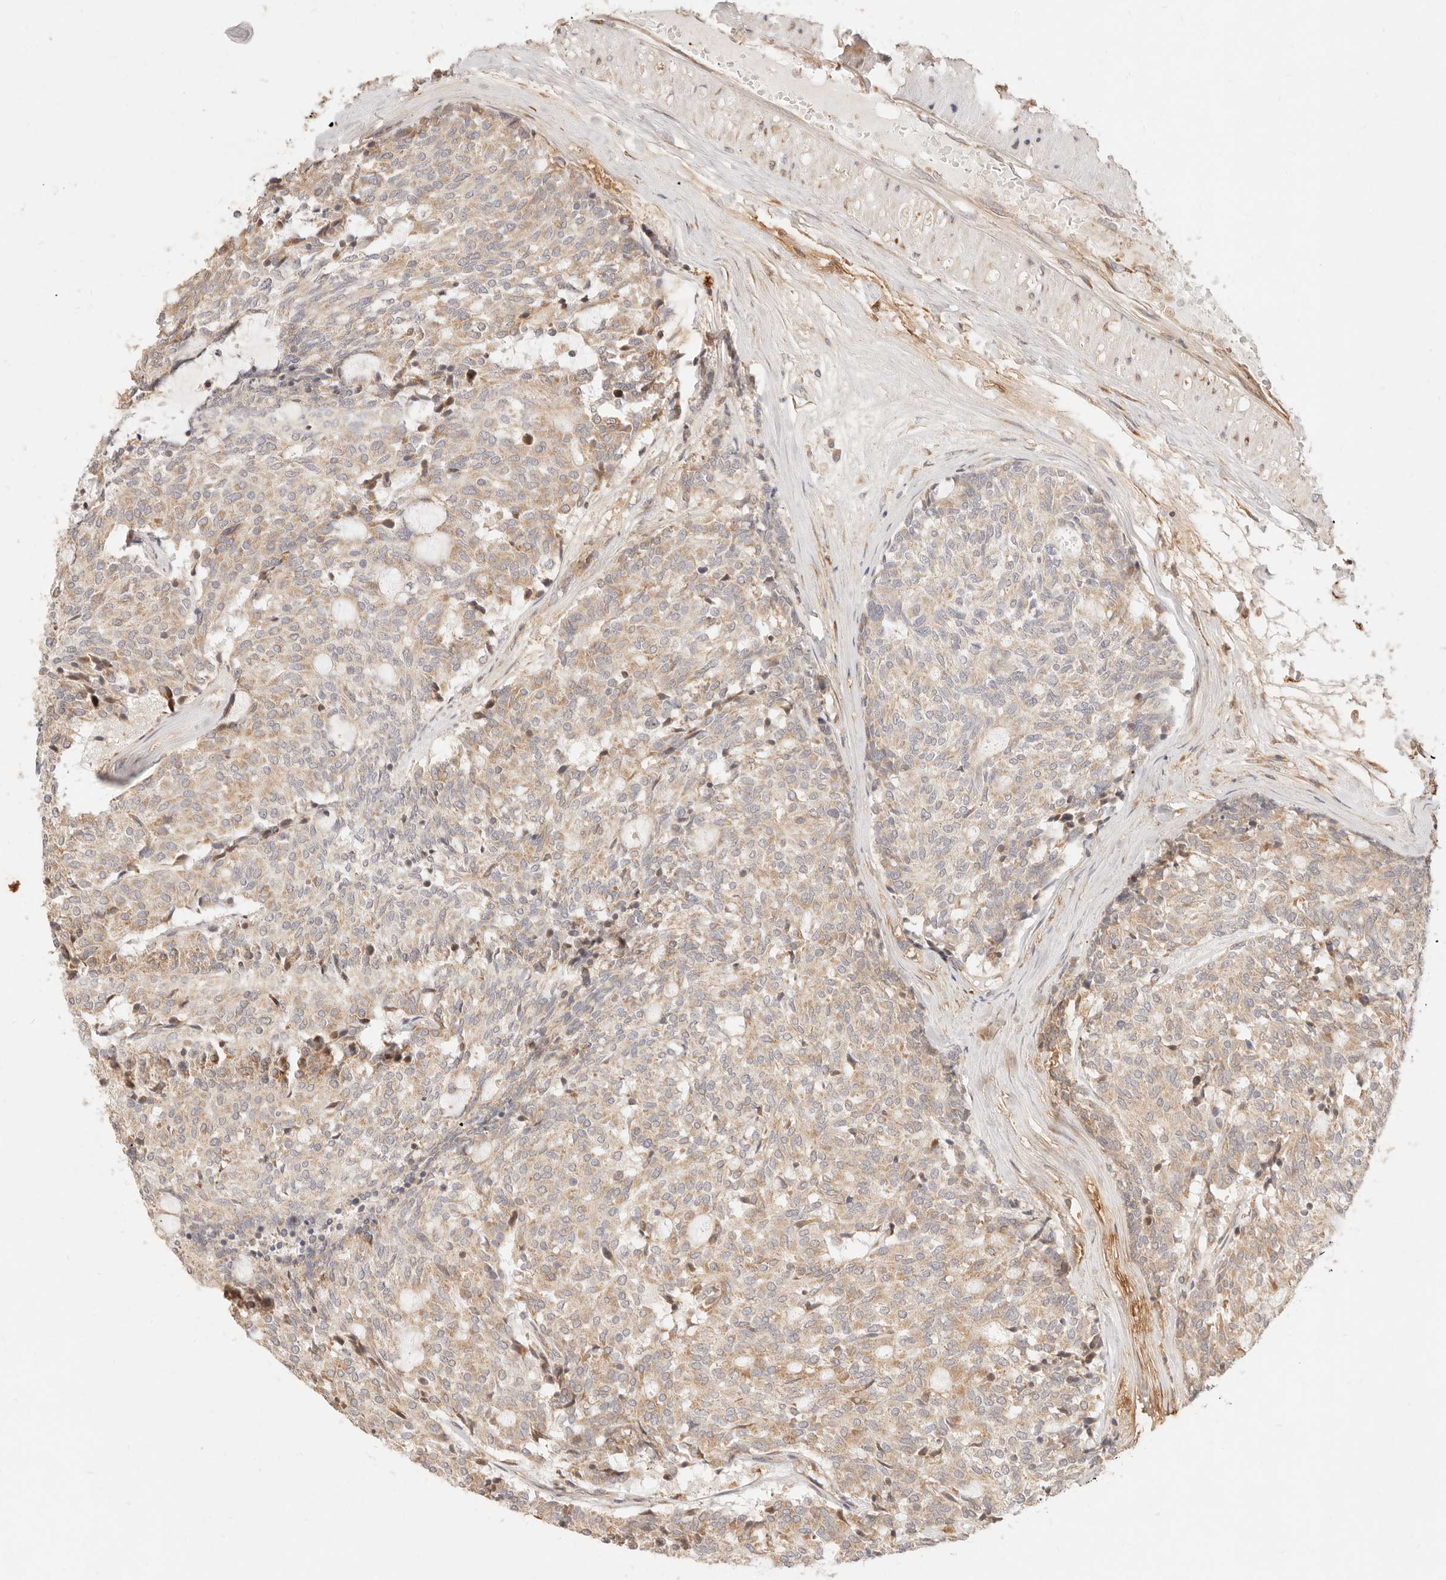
{"staining": {"intensity": "weak", "quantity": ">75%", "location": "cytoplasmic/membranous"}, "tissue": "carcinoid", "cell_type": "Tumor cells", "image_type": "cancer", "snomed": [{"axis": "morphology", "description": "Carcinoid, malignant, NOS"}, {"axis": "topography", "description": "Pancreas"}], "caption": "Immunohistochemistry (IHC) image of neoplastic tissue: carcinoid stained using immunohistochemistry (IHC) shows low levels of weak protein expression localized specifically in the cytoplasmic/membranous of tumor cells, appearing as a cytoplasmic/membranous brown color.", "gene": "UBXN10", "patient": {"sex": "female", "age": 54}}